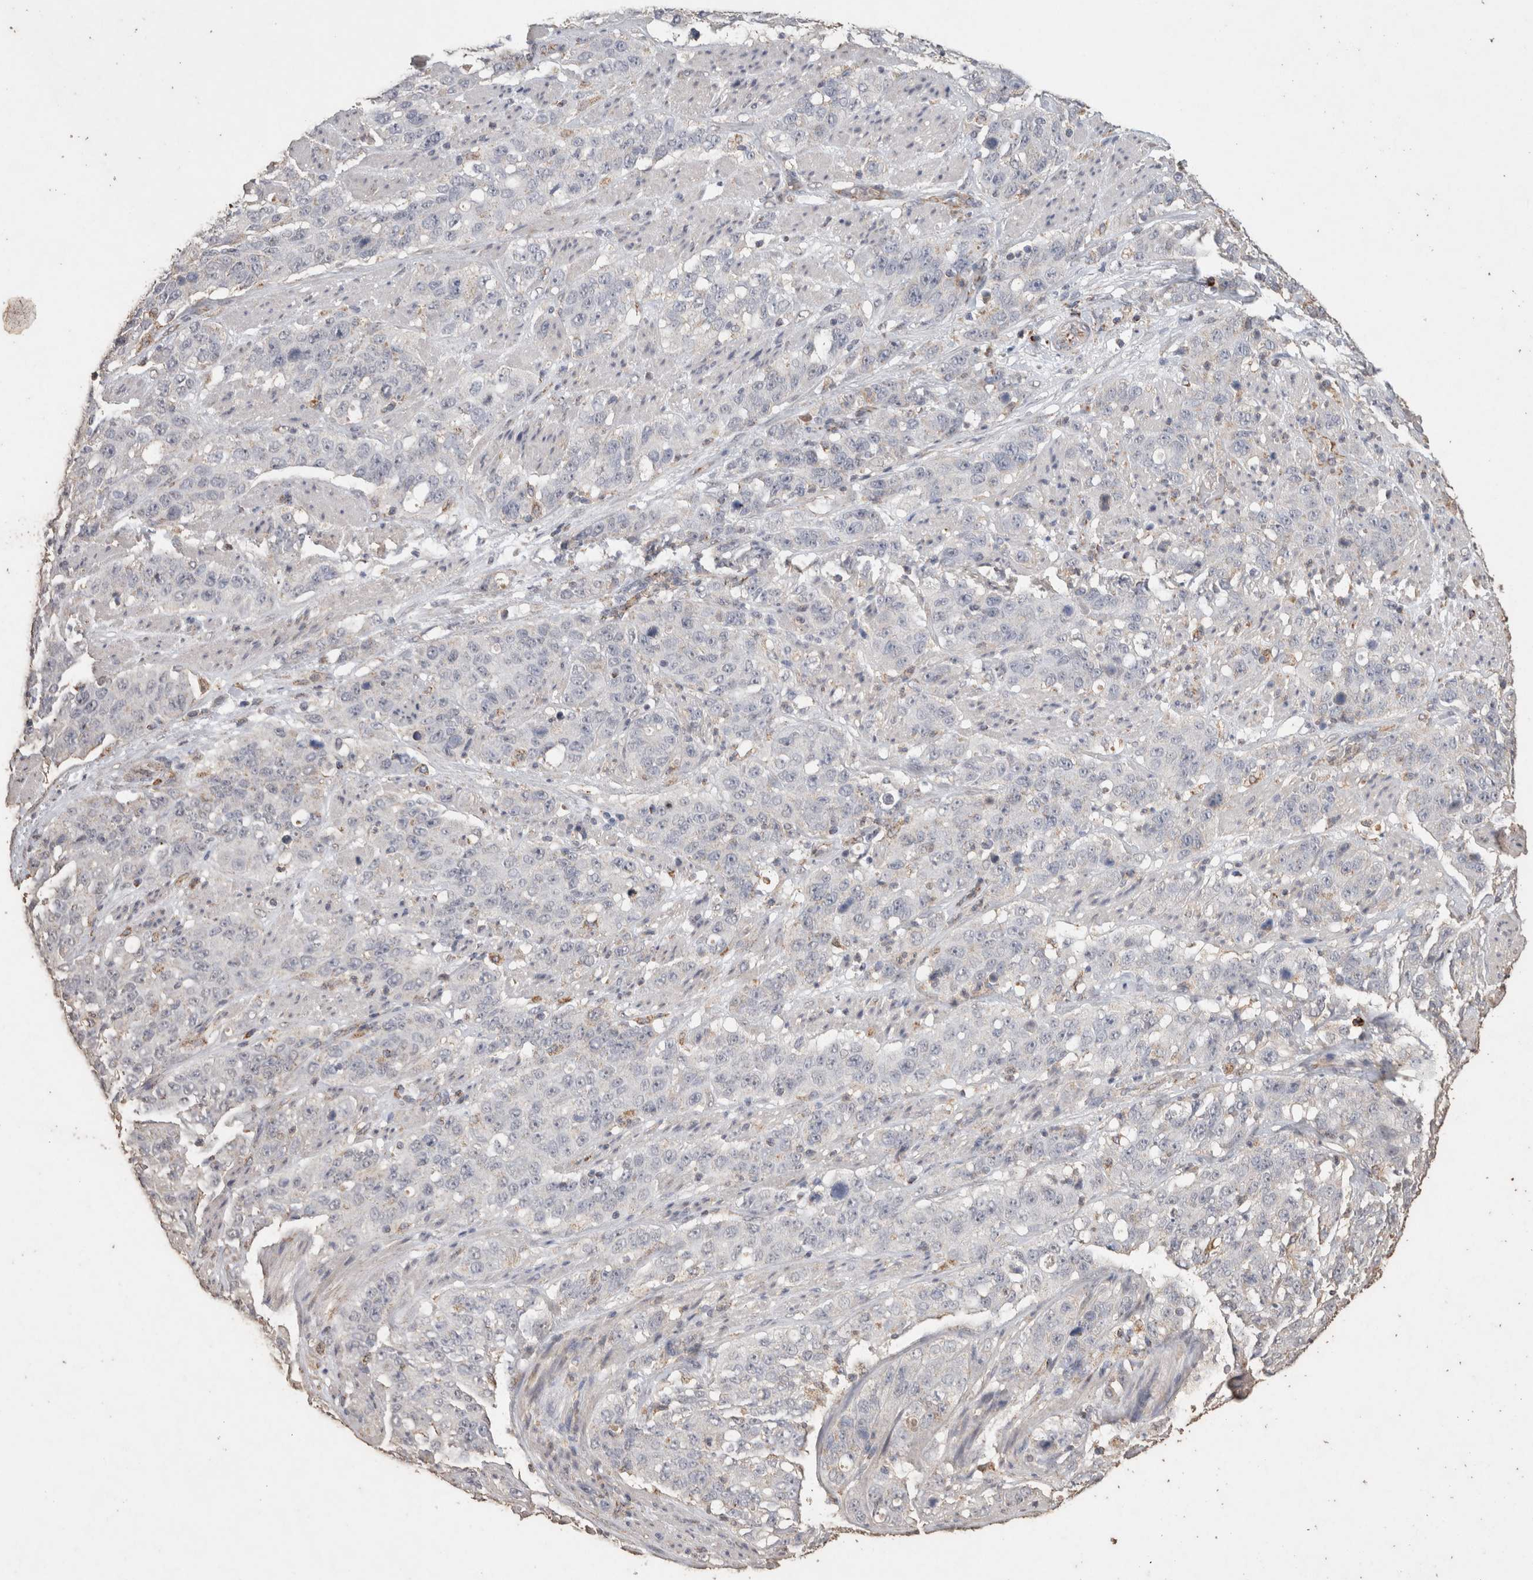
{"staining": {"intensity": "negative", "quantity": "none", "location": "none"}, "tissue": "stomach cancer", "cell_type": "Tumor cells", "image_type": "cancer", "snomed": [{"axis": "morphology", "description": "Adenocarcinoma, NOS"}, {"axis": "topography", "description": "Stomach"}], "caption": "High magnification brightfield microscopy of stomach adenocarcinoma stained with DAB (brown) and counterstained with hematoxylin (blue): tumor cells show no significant expression.", "gene": "ACADM", "patient": {"sex": "male", "age": 48}}